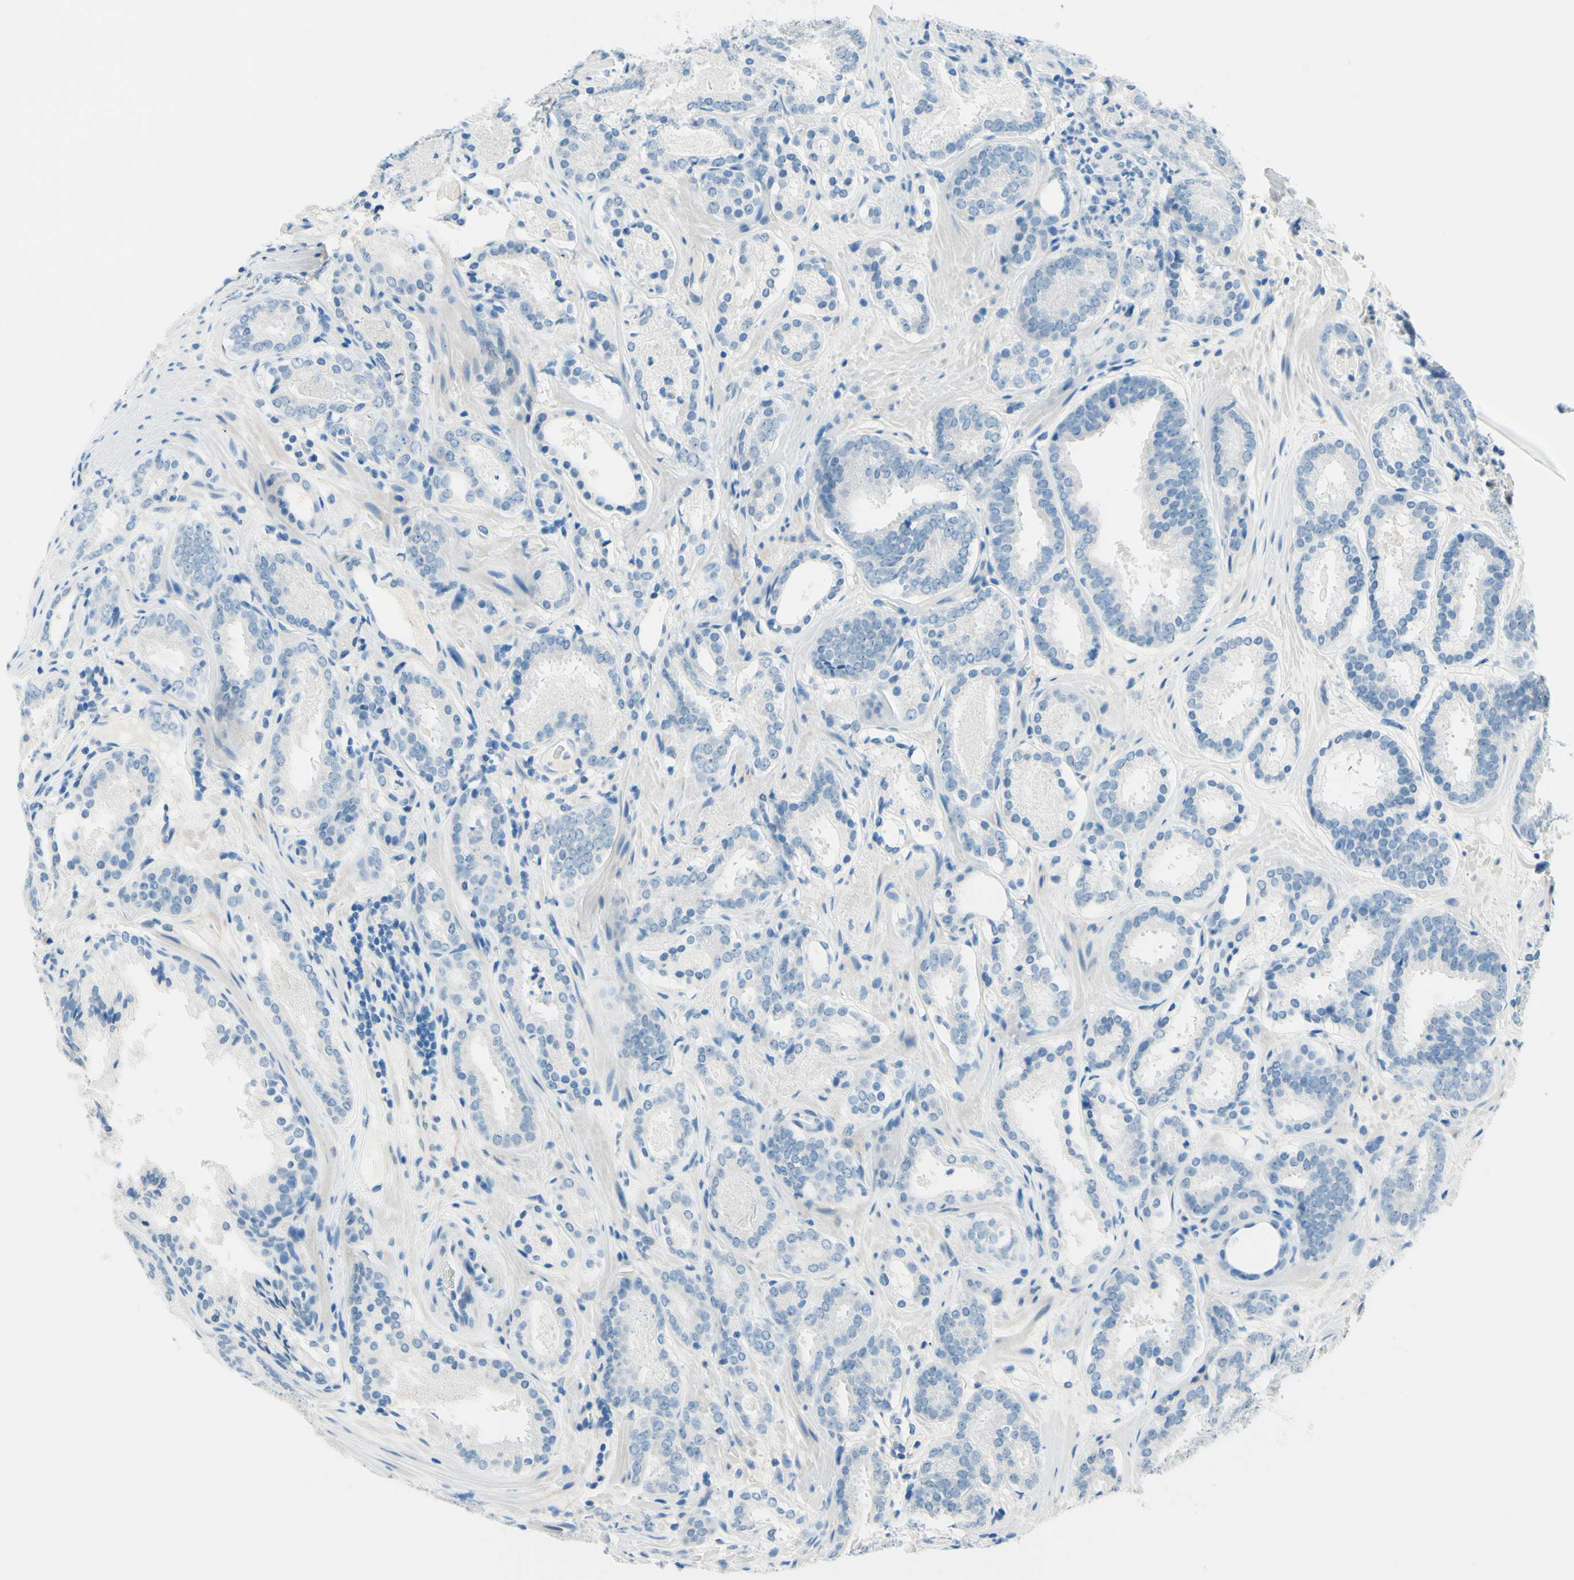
{"staining": {"intensity": "negative", "quantity": "none", "location": "none"}, "tissue": "prostate cancer", "cell_type": "Tumor cells", "image_type": "cancer", "snomed": [{"axis": "morphology", "description": "Adenocarcinoma, Low grade"}, {"axis": "topography", "description": "Prostate"}], "caption": "Immunohistochemistry photomicrograph of neoplastic tissue: prostate cancer stained with DAB exhibits no significant protein positivity in tumor cells.", "gene": "PASD1", "patient": {"sex": "male", "age": 69}}